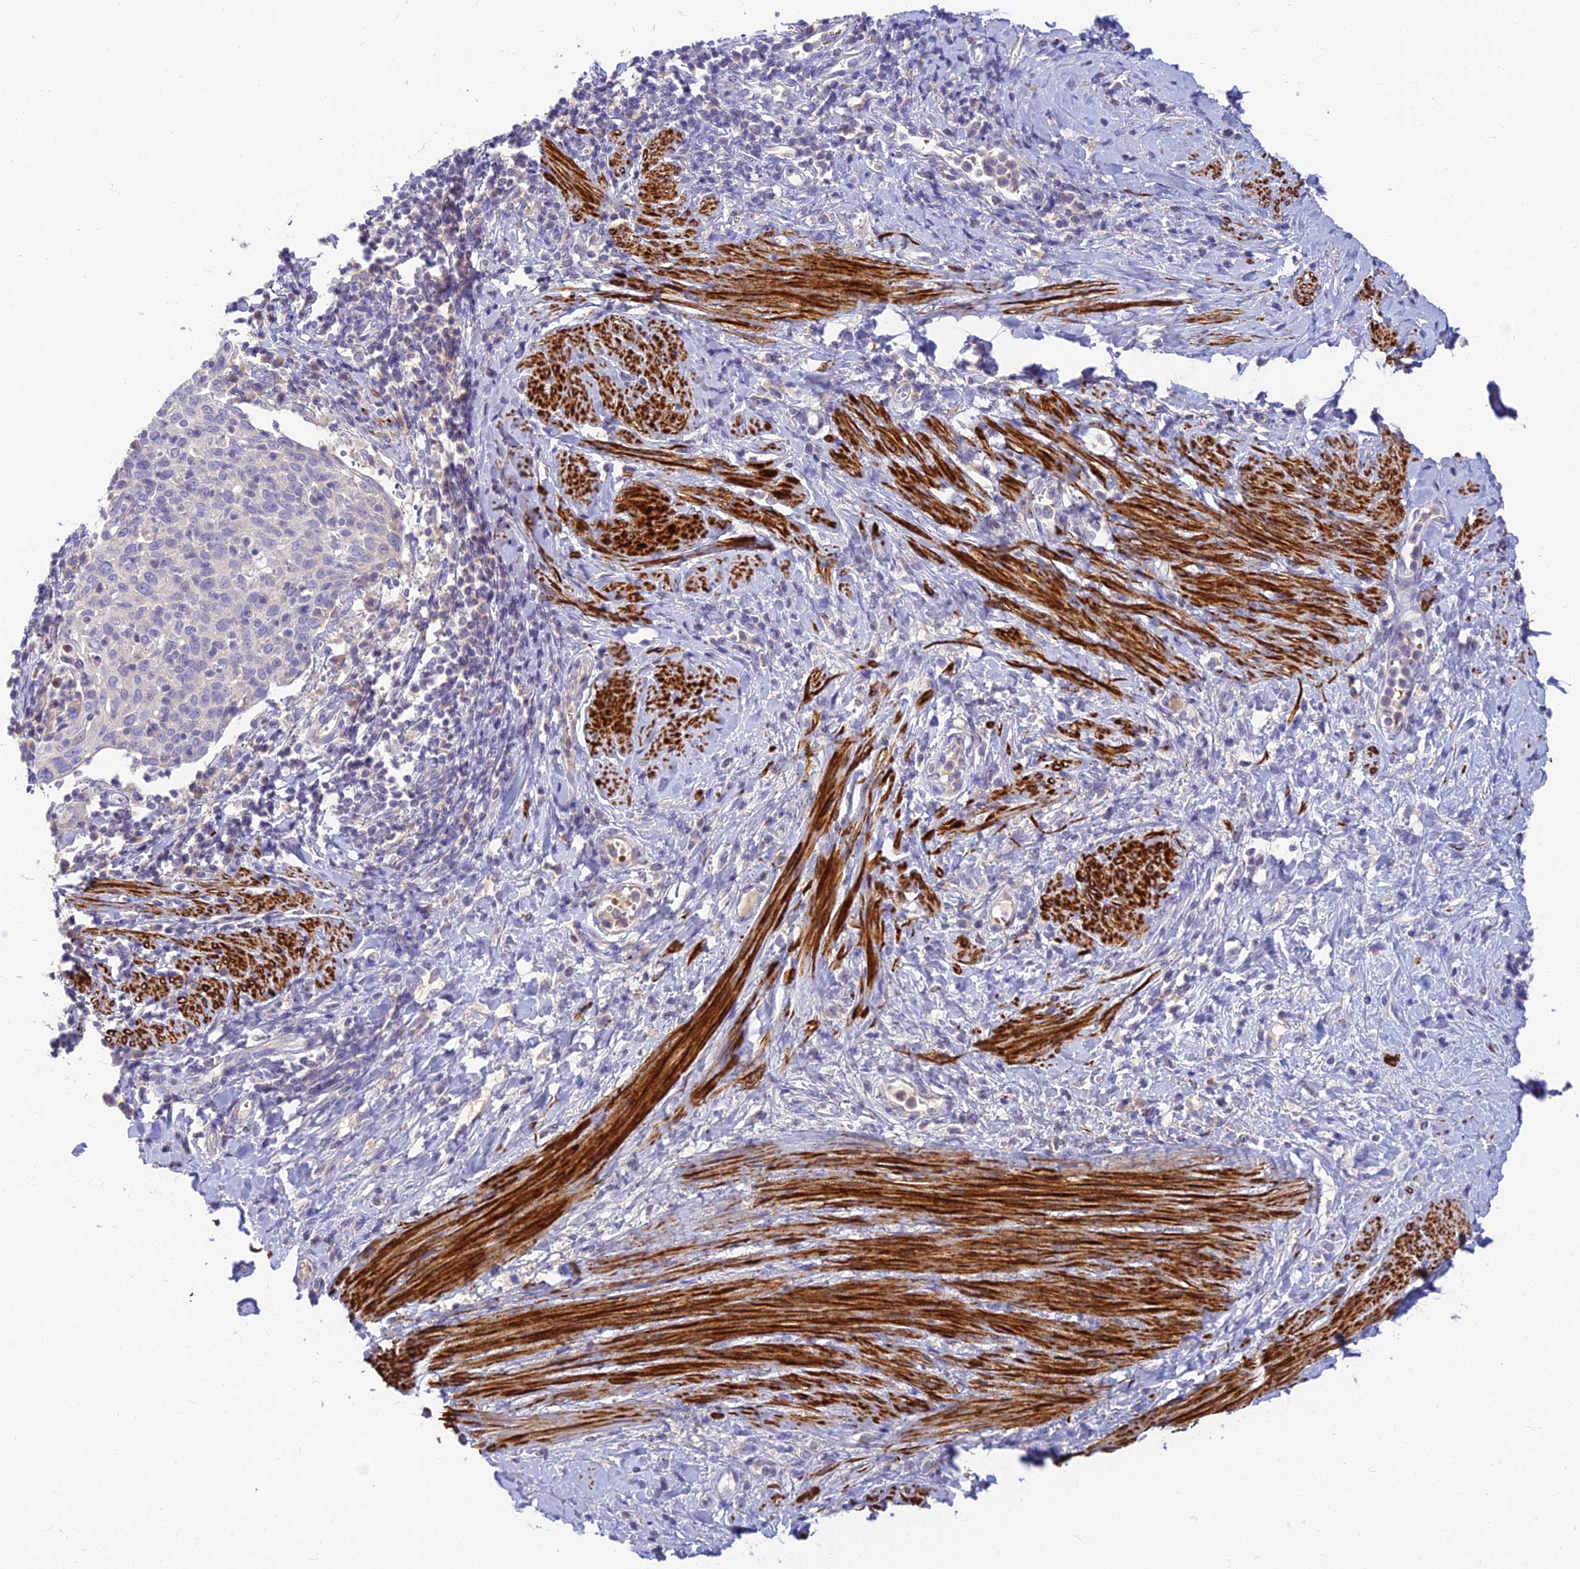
{"staining": {"intensity": "negative", "quantity": "none", "location": "none"}, "tissue": "cervical cancer", "cell_type": "Tumor cells", "image_type": "cancer", "snomed": [{"axis": "morphology", "description": "Squamous cell carcinoma, NOS"}, {"axis": "topography", "description": "Cervix"}], "caption": "IHC photomicrograph of cervical cancer (squamous cell carcinoma) stained for a protein (brown), which displays no staining in tumor cells.", "gene": "CLIP4", "patient": {"sex": "female", "age": 52}}